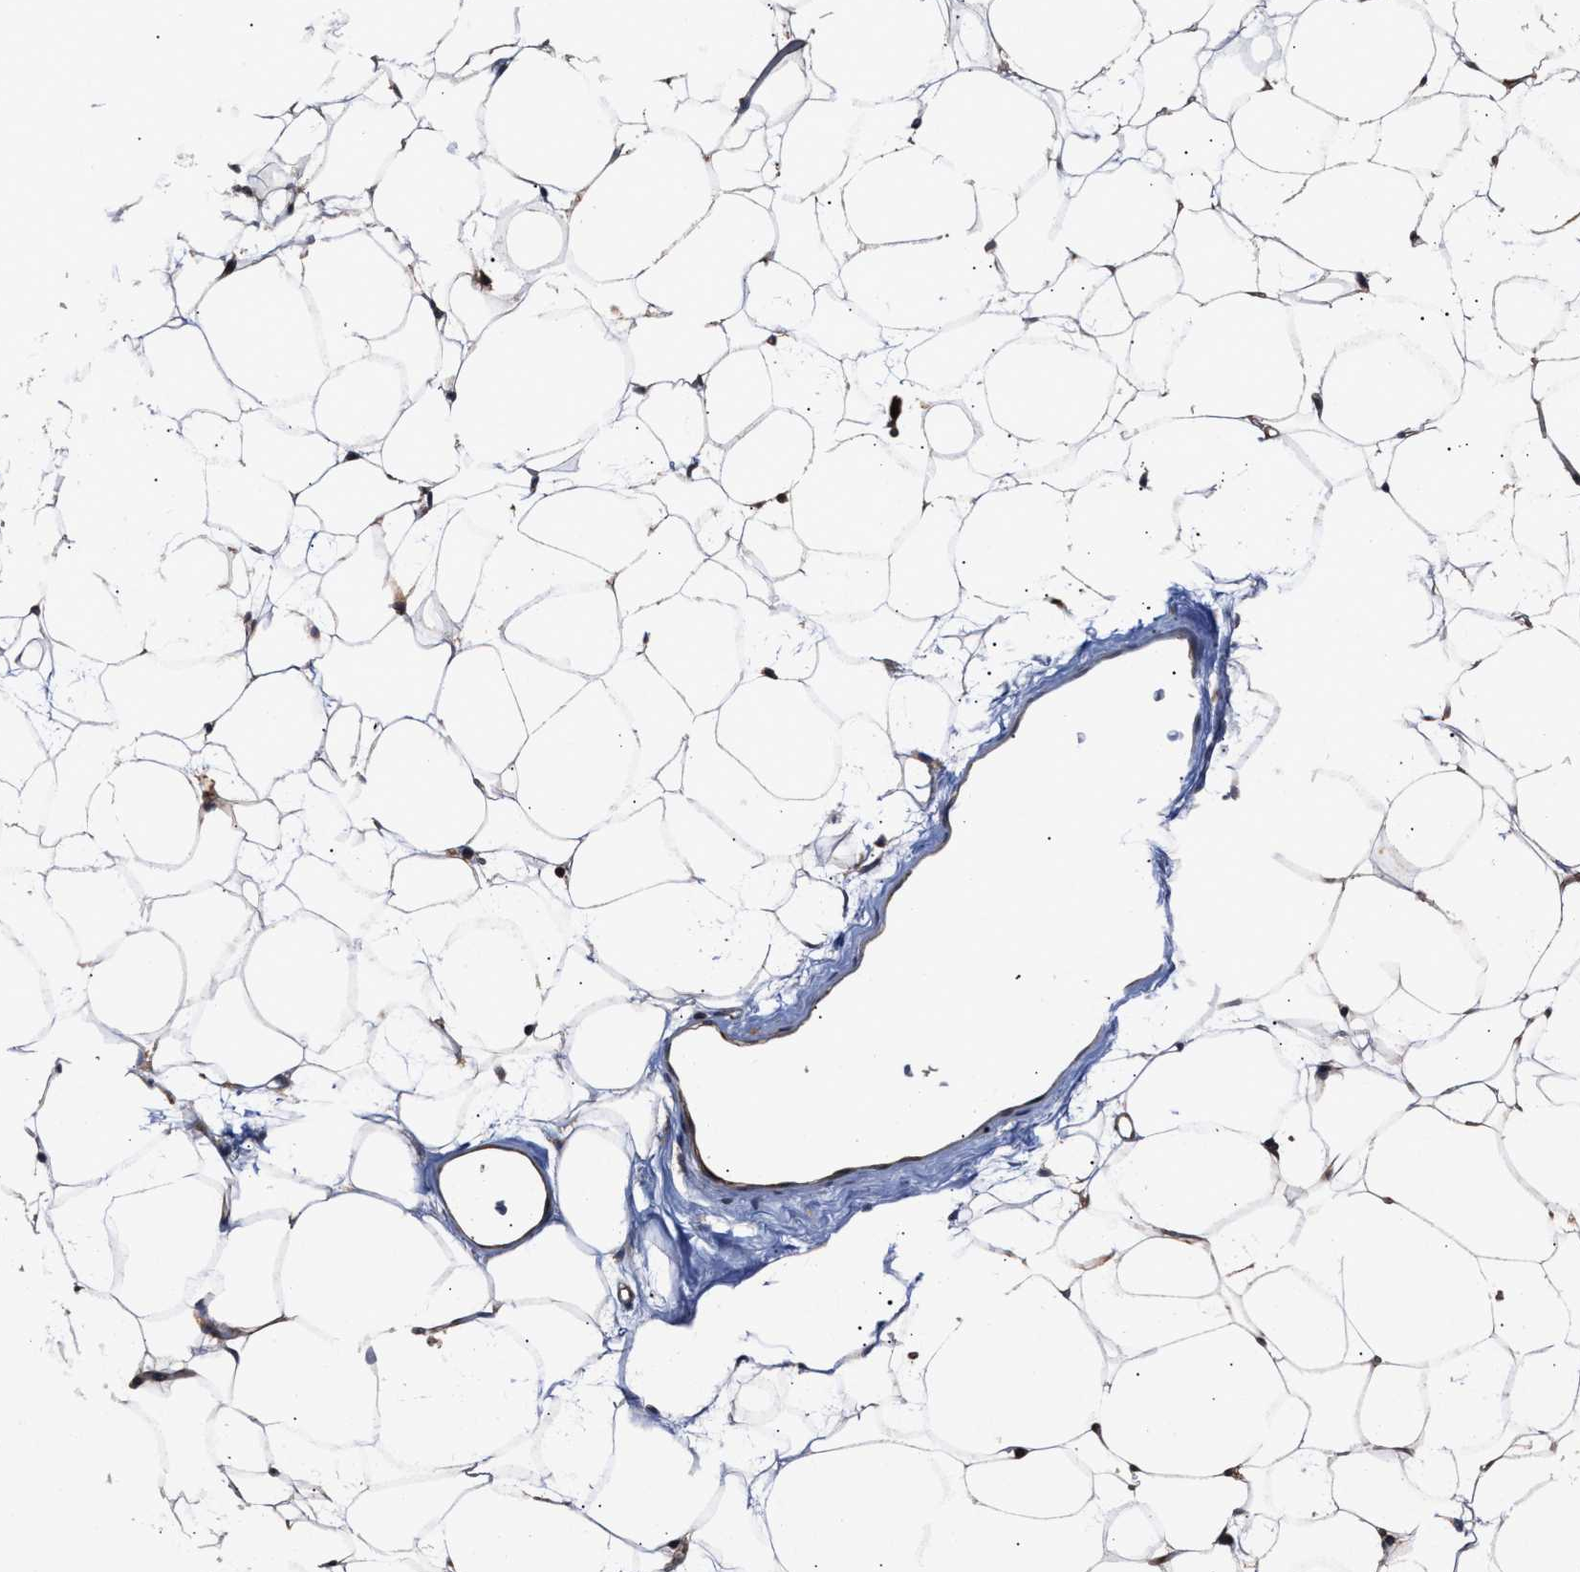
{"staining": {"intensity": "moderate", "quantity": ">75%", "location": "cytoplasmic/membranous"}, "tissue": "adipose tissue", "cell_type": "Adipocytes", "image_type": "normal", "snomed": [{"axis": "morphology", "description": "Normal tissue, NOS"}, {"axis": "topography", "description": "Breast"}, {"axis": "topography", "description": "Soft tissue"}], "caption": "IHC (DAB (3,3'-diaminobenzidine)) staining of normal adipose tissue reveals moderate cytoplasmic/membranous protein staining in approximately >75% of adipocytes.", "gene": "CLIP2", "patient": {"sex": "female", "age": 75}}